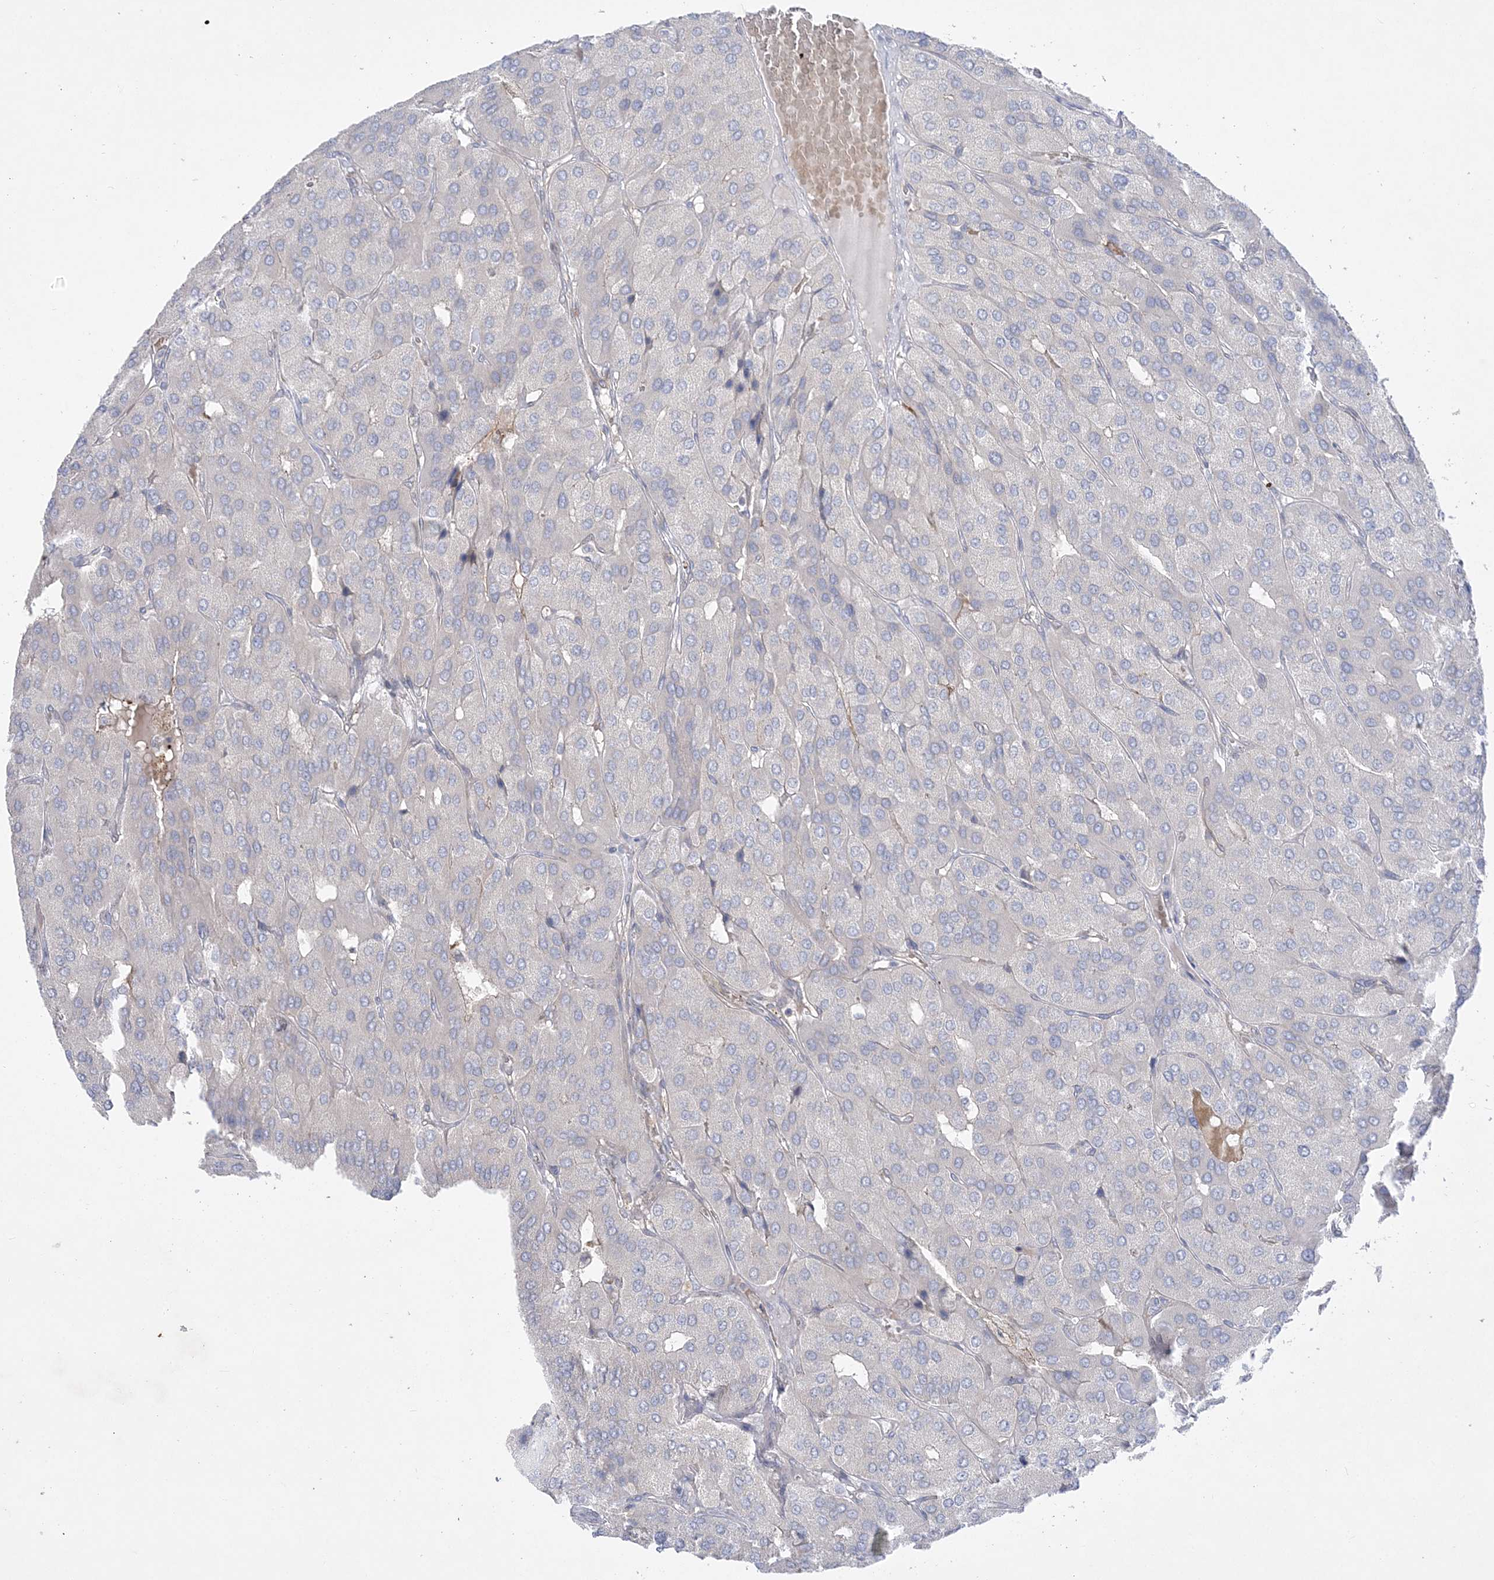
{"staining": {"intensity": "negative", "quantity": "none", "location": "none"}, "tissue": "parathyroid gland", "cell_type": "Glandular cells", "image_type": "normal", "snomed": [{"axis": "morphology", "description": "Normal tissue, NOS"}, {"axis": "morphology", "description": "Adenoma, NOS"}, {"axis": "topography", "description": "Parathyroid gland"}], "caption": "Glandular cells are negative for protein expression in benign human parathyroid gland. (Stains: DAB (3,3'-diaminobenzidine) immunohistochemistry with hematoxylin counter stain, Microscopy: brightfield microscopy at high magnification).", "gene": "ADAMTS12", "patient": {"sex": "female", "age": 86}}